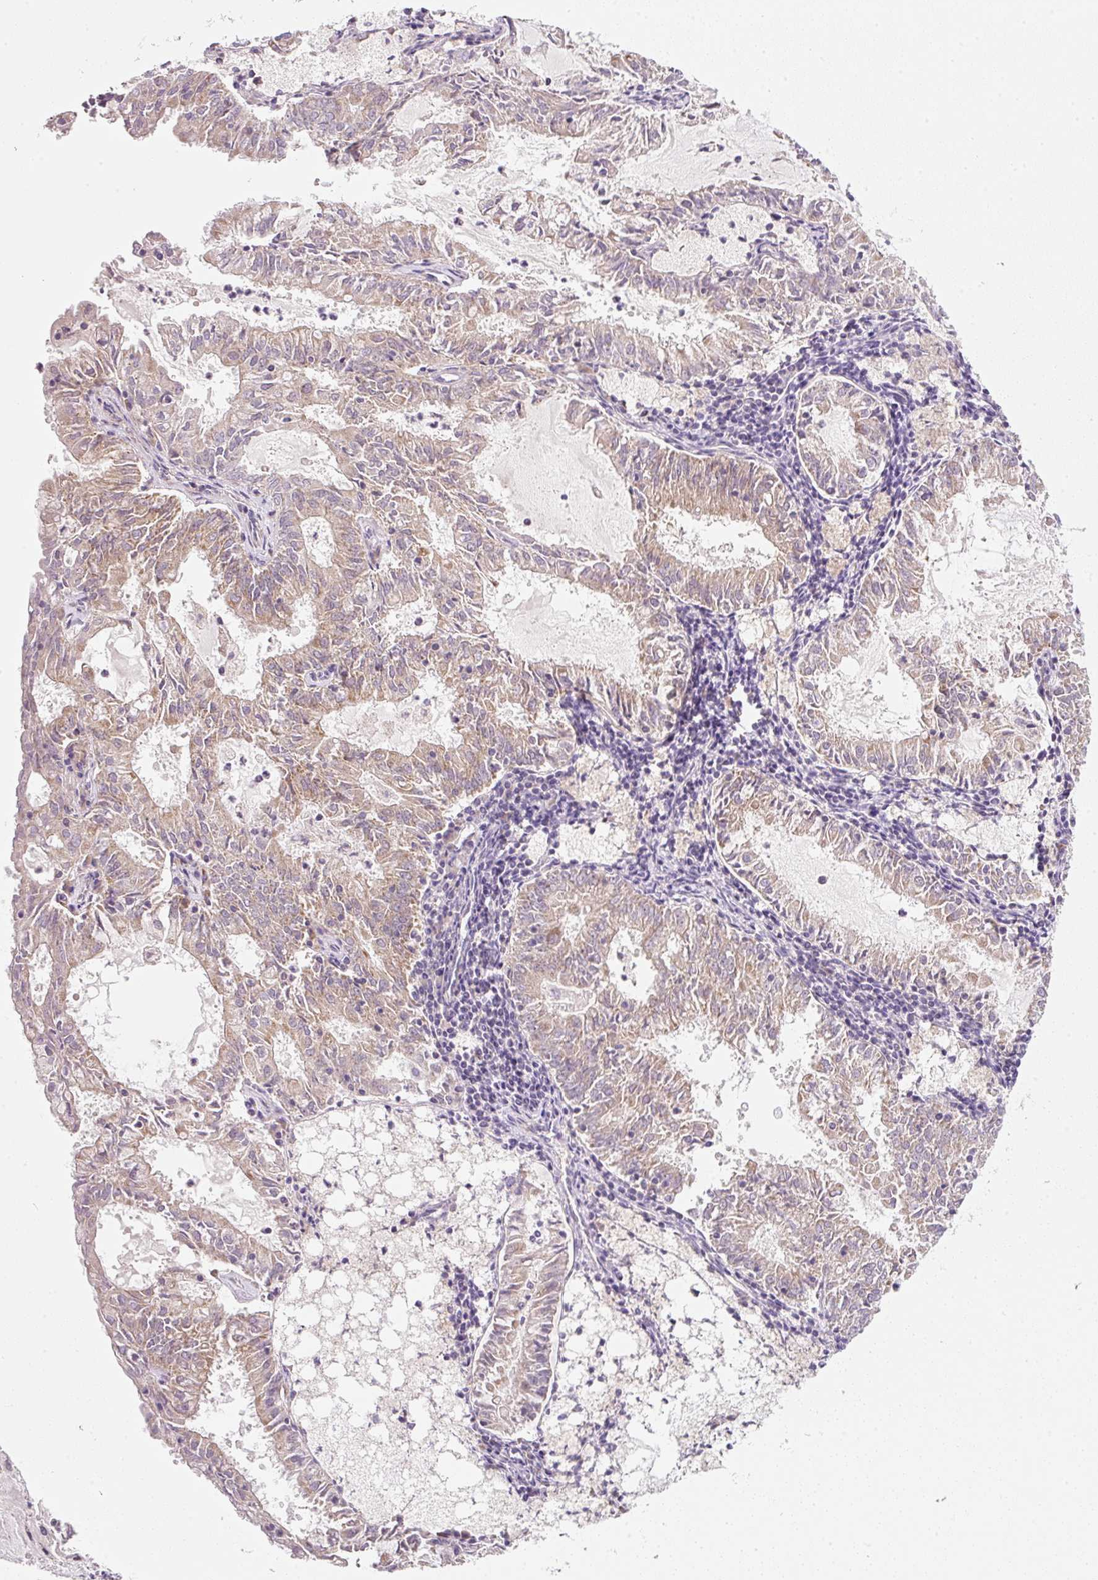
{"staining": {"intensity": "weak", "quantity": "25%-75%", "location": "cytoplasmic/membranous"}, "tissue": "endometrial cancer", "cell_type": "Tumor cells", "image_type": "cancer", "snomed": [{"axis": "morphology", "description": "Adenocarcinoma, NOS"}, {"axis": "topography", "description": "Endometrium"}], "caption": "Protein expression analysis of endometrial adenocarcinoma reveals weak cytoplasmic/membranous staining in approximately 25%-75% of tumor cells.", "gene": "NDUFA1", "patient": {"sex": "female", "age": 57}}